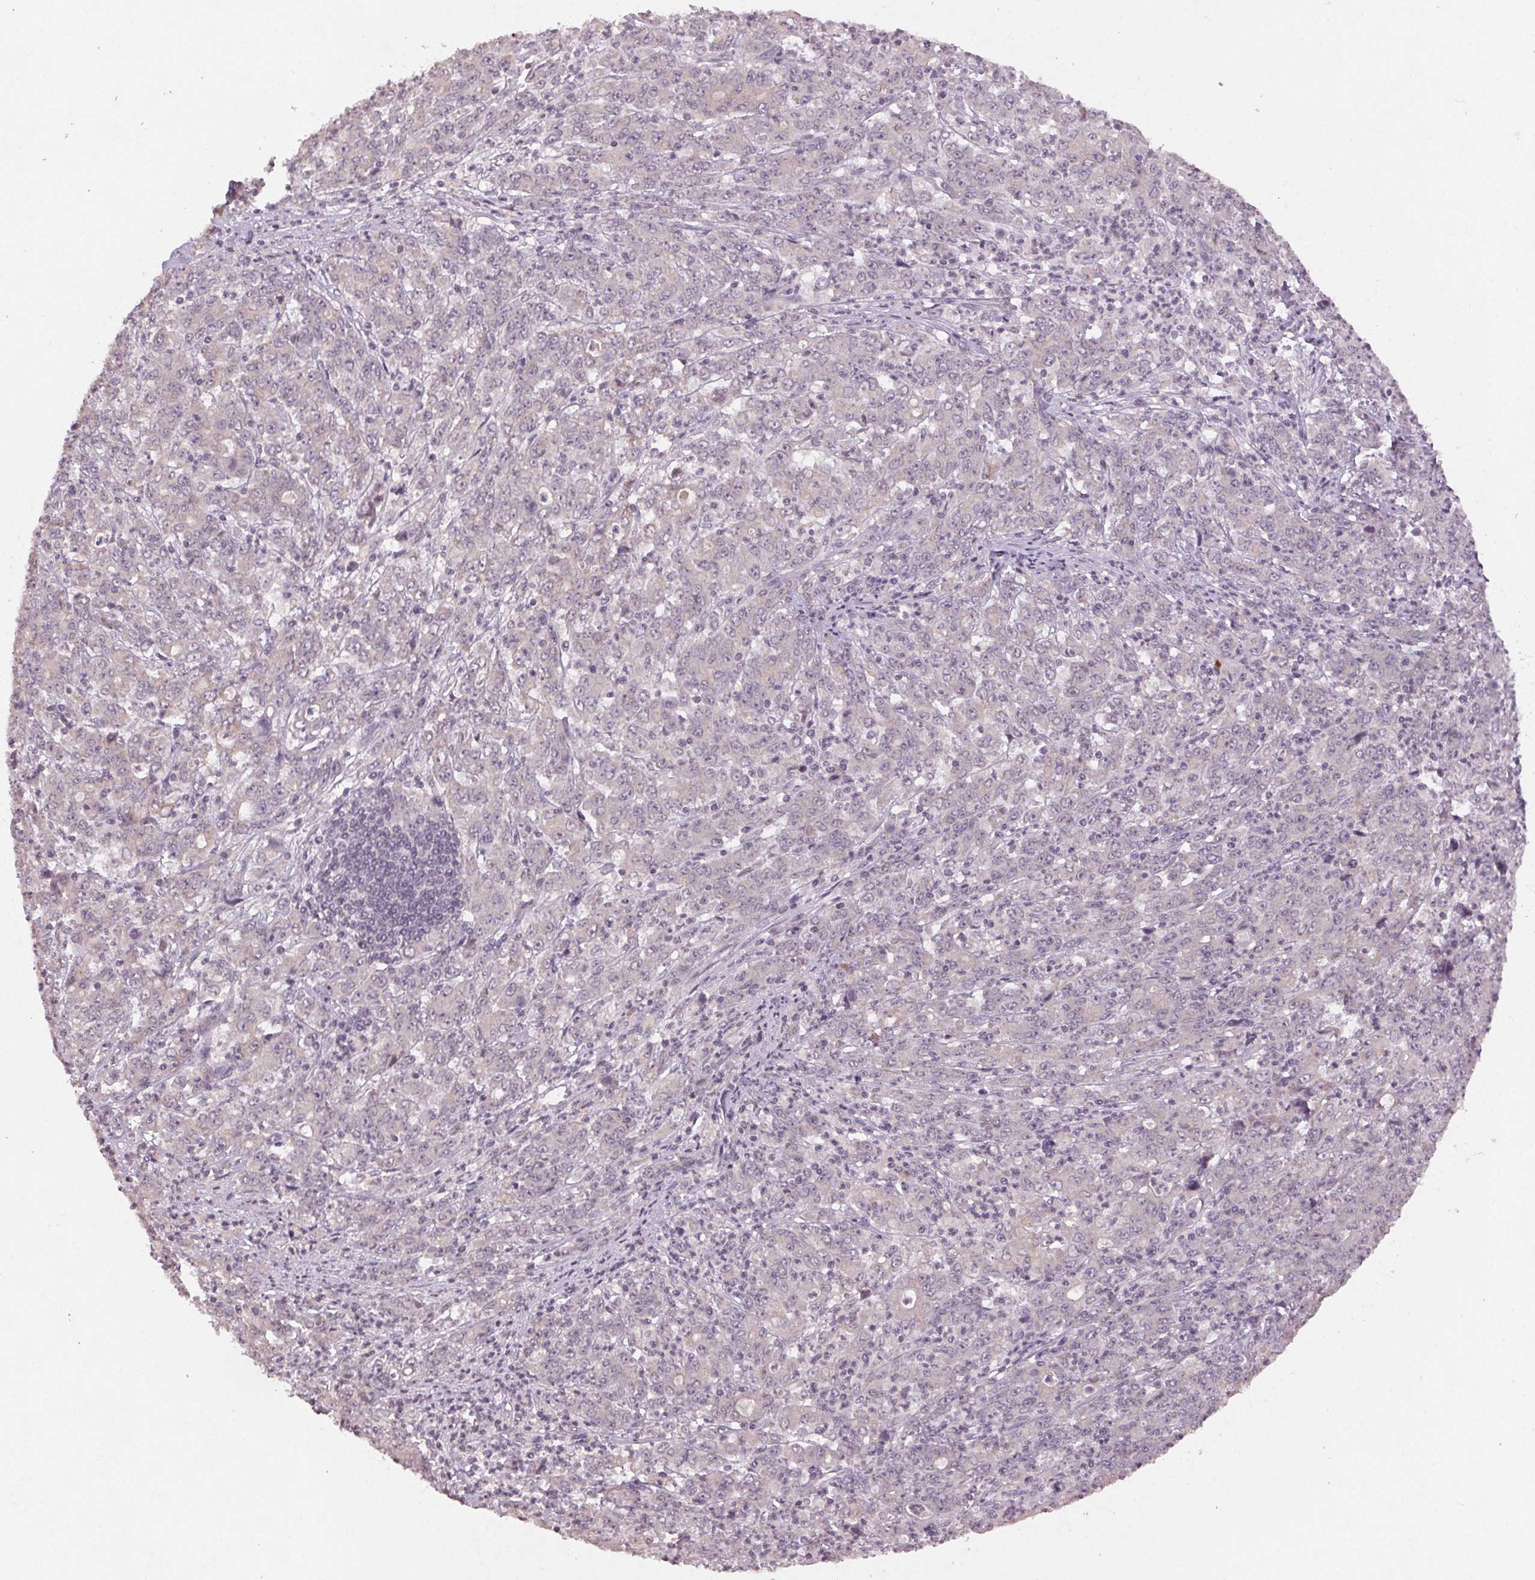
{"staining": {"intensity": "negative", "quantity": "none", "location": "none"}, "tissue": "stomach cancer", "cell_type": "Tumor cells", "image_type": "cancer", "snomed": [{"axis": "morphology", "description": "Adenocarcinoma, NOS"}, {"axis": "topography", "description": "Stomach, lower"}], "caption": "Stomach cancer (adenocarcinoma) was stained to show a protein in brown. There is no significant positivity in tumor cells.", "gene": "KLRC3", "patient": {"sex": "female", "age": 71}}